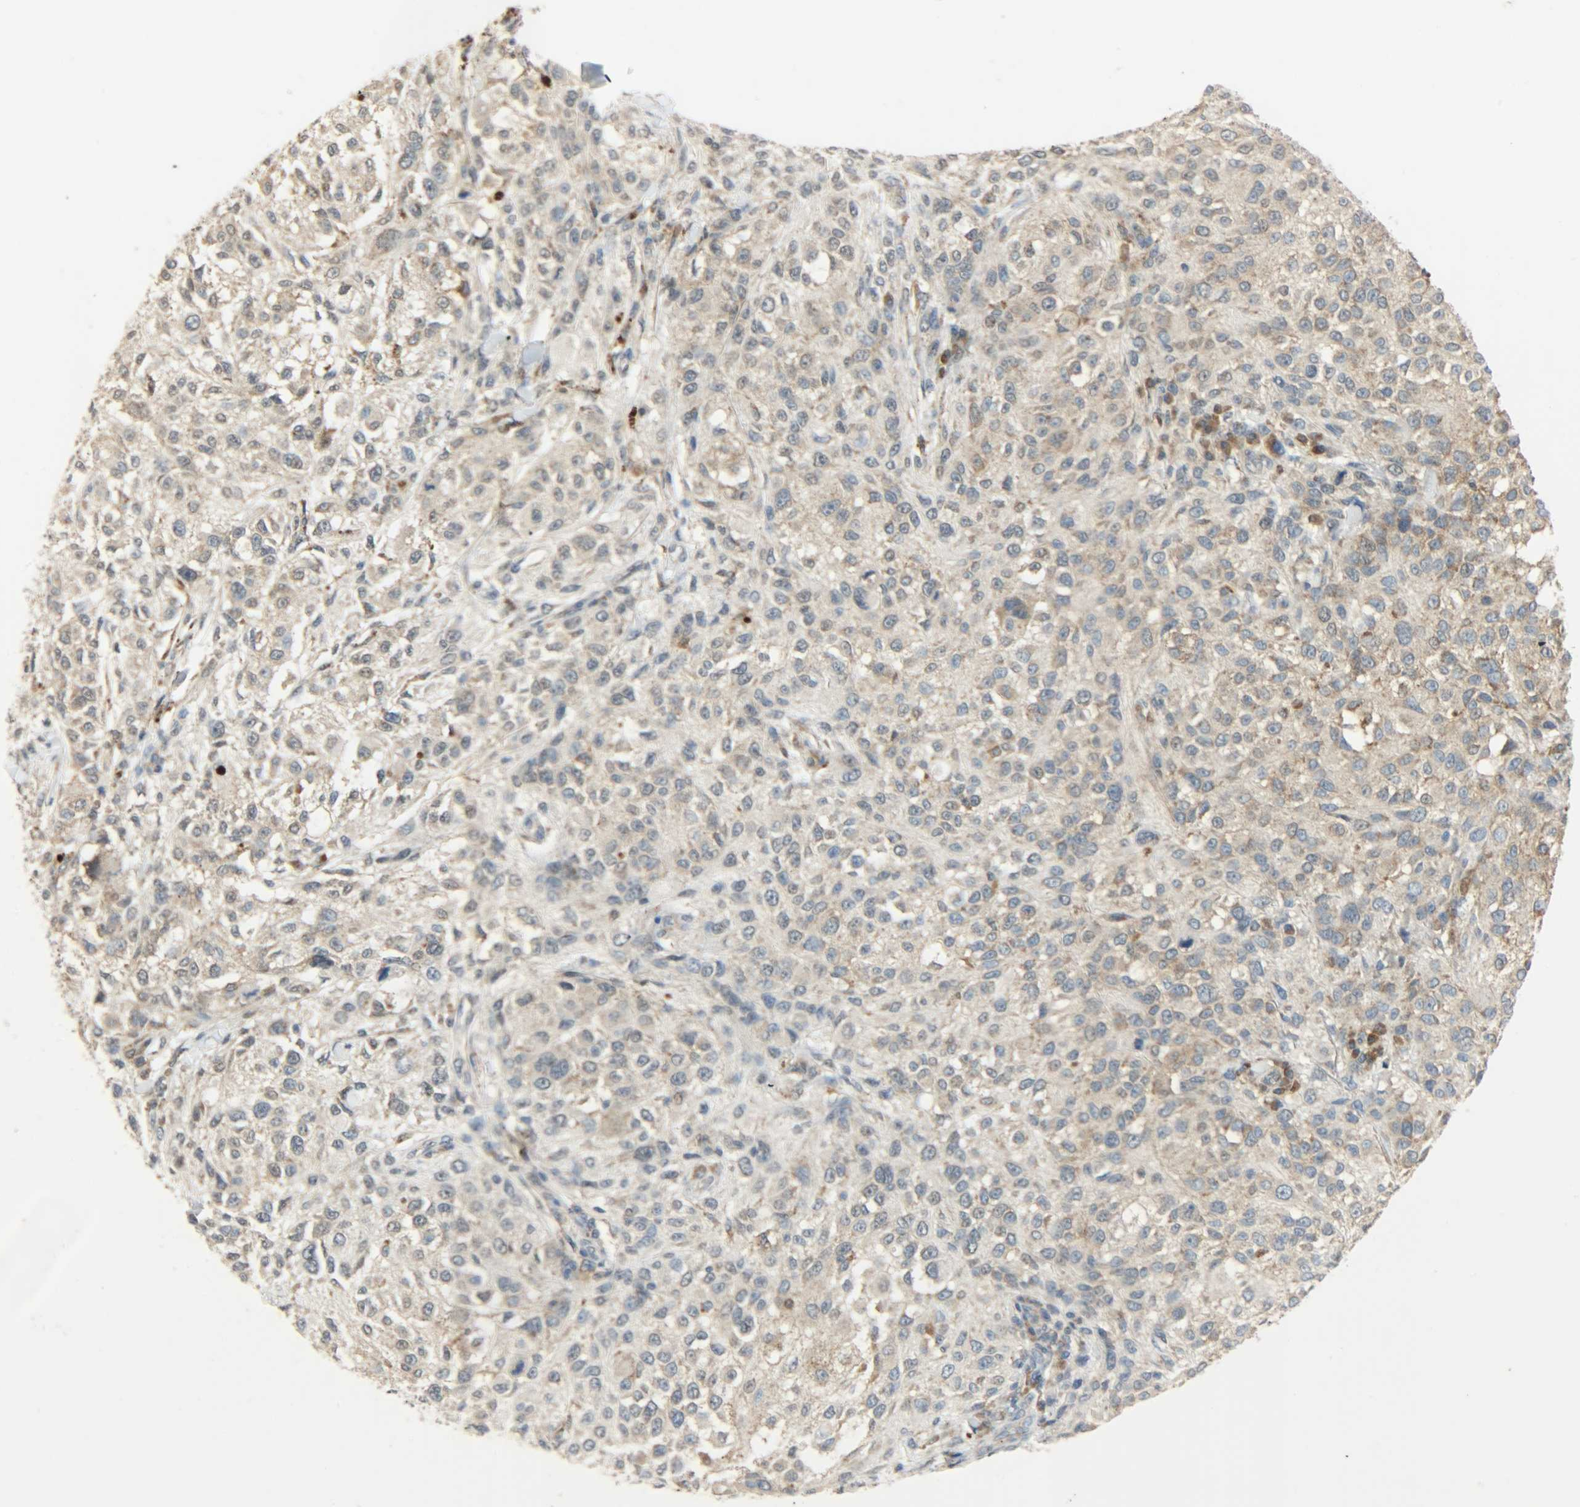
{"staining": {"intensity": "moderate", "quantity": ">75%", "location": "cytoplasmic/membranous"}, "tissue": "melanoma", "cell_type": "Tumor cells", "image_type": "cancer", "snomed": [{"axis": "morphology", "description": "Necrosis, NOS"}, {"axis": "morphology", "description": "Malignant melanoma, NOS"}, {"axis": "topography", "description": "Skin"}], "caption": "Human malignant melanoma stained for a protein (brown) displays moderate cytoplasmic/membranous positive staining in about >75% of tumor cells.", "gene": "GIT2", "patient": {"sex": "female", "age": 87}}